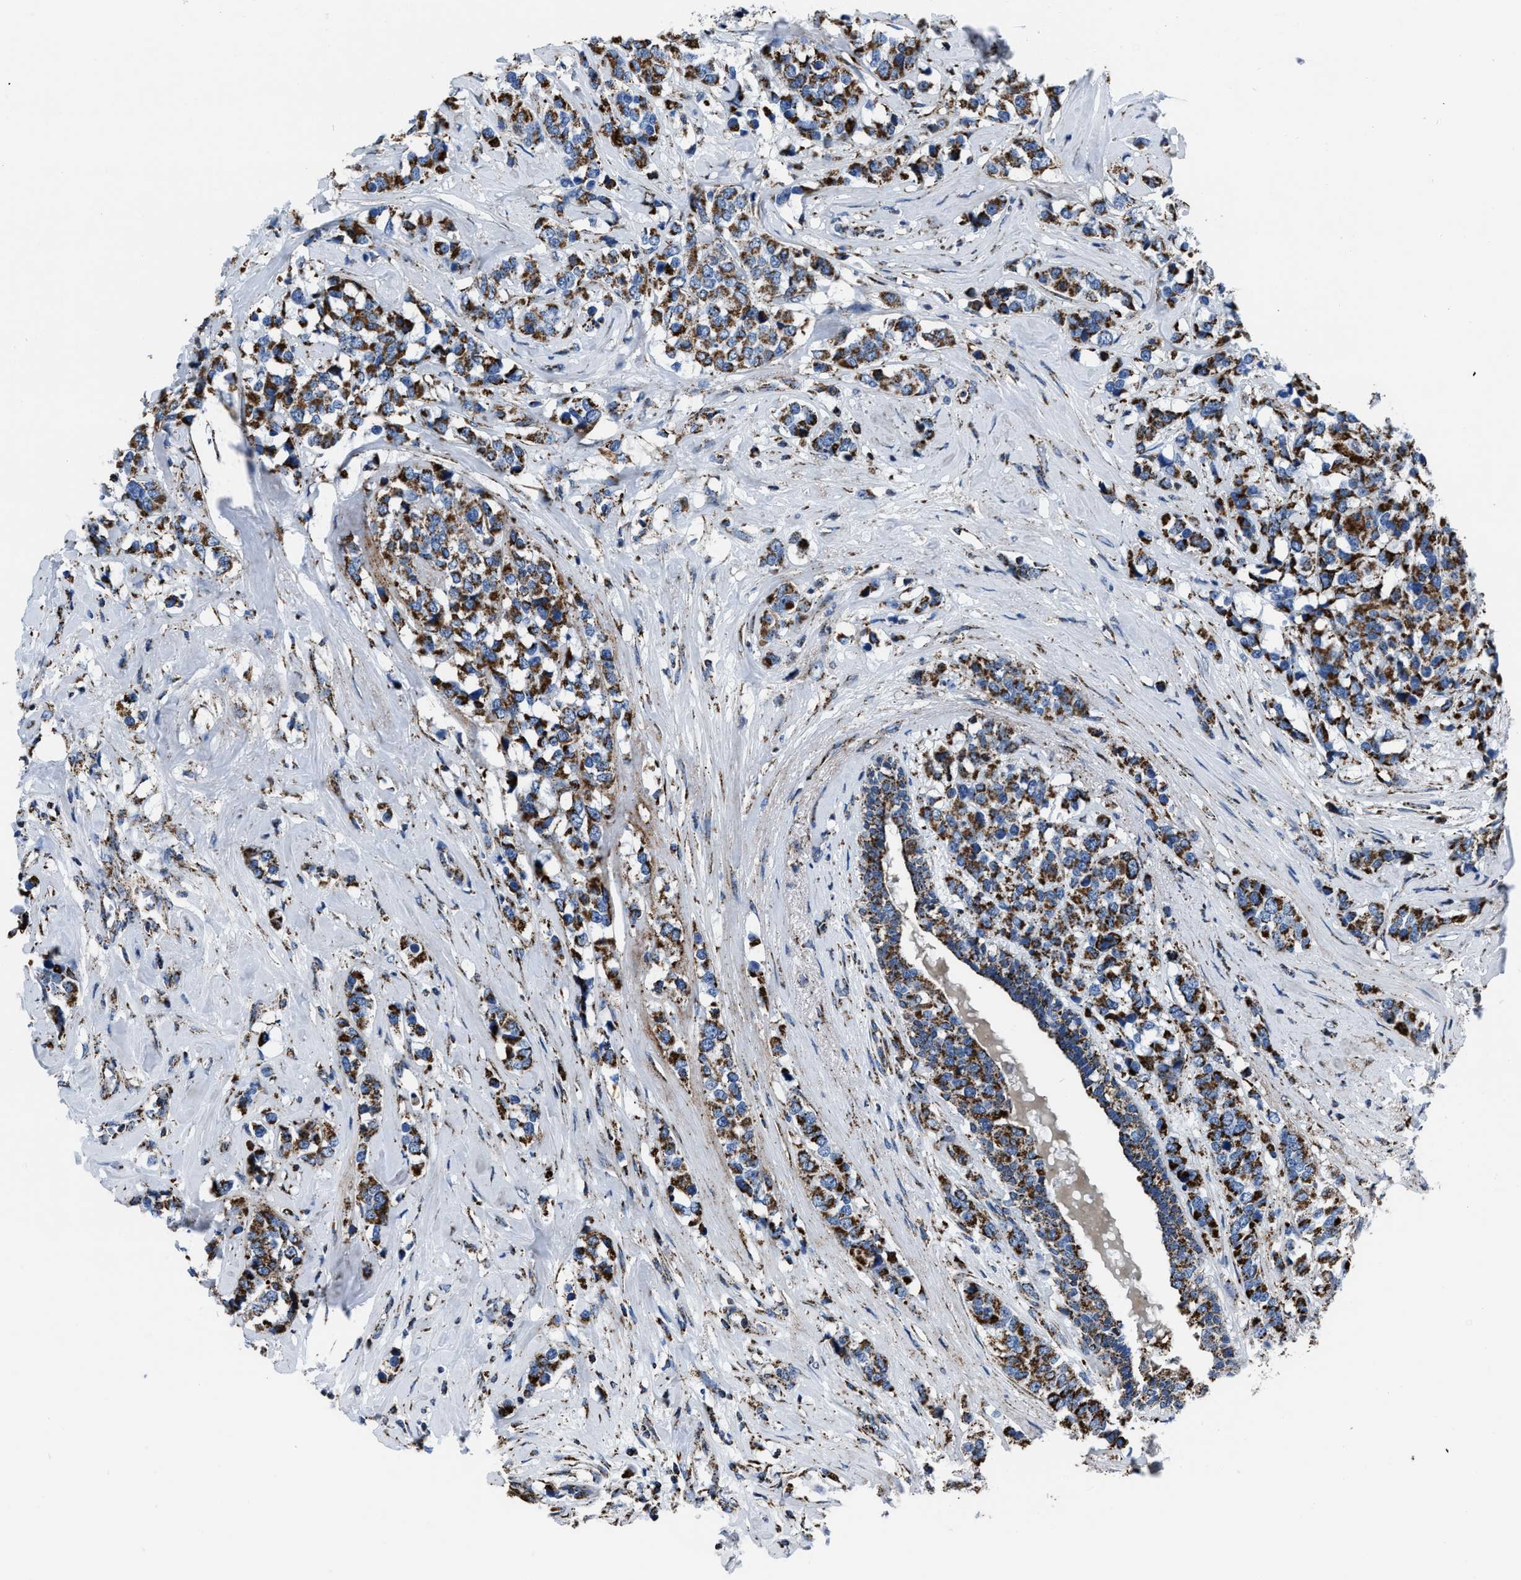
{"staining": {"intensity": "strong", "quantity": ">75%", "location": "cytoplasmic/membranous"}, "tissue": "breast cancer", "cell_type": "Tumor cells", "image_type": "cancer", "snomed": [{"axis": "morphology", "description": "Lobular carcinoma"}, {"axis": "topography", "description": "Breast"}], "caption": "Brown immunohistochemical staining in breast cancer (lobular carcinoma) demonstrates strong cytoplasmic/membranous expression in about >75% of tumor cells.", "gene": "NSD3", "patient": {"sex": "female", "age": 59}}